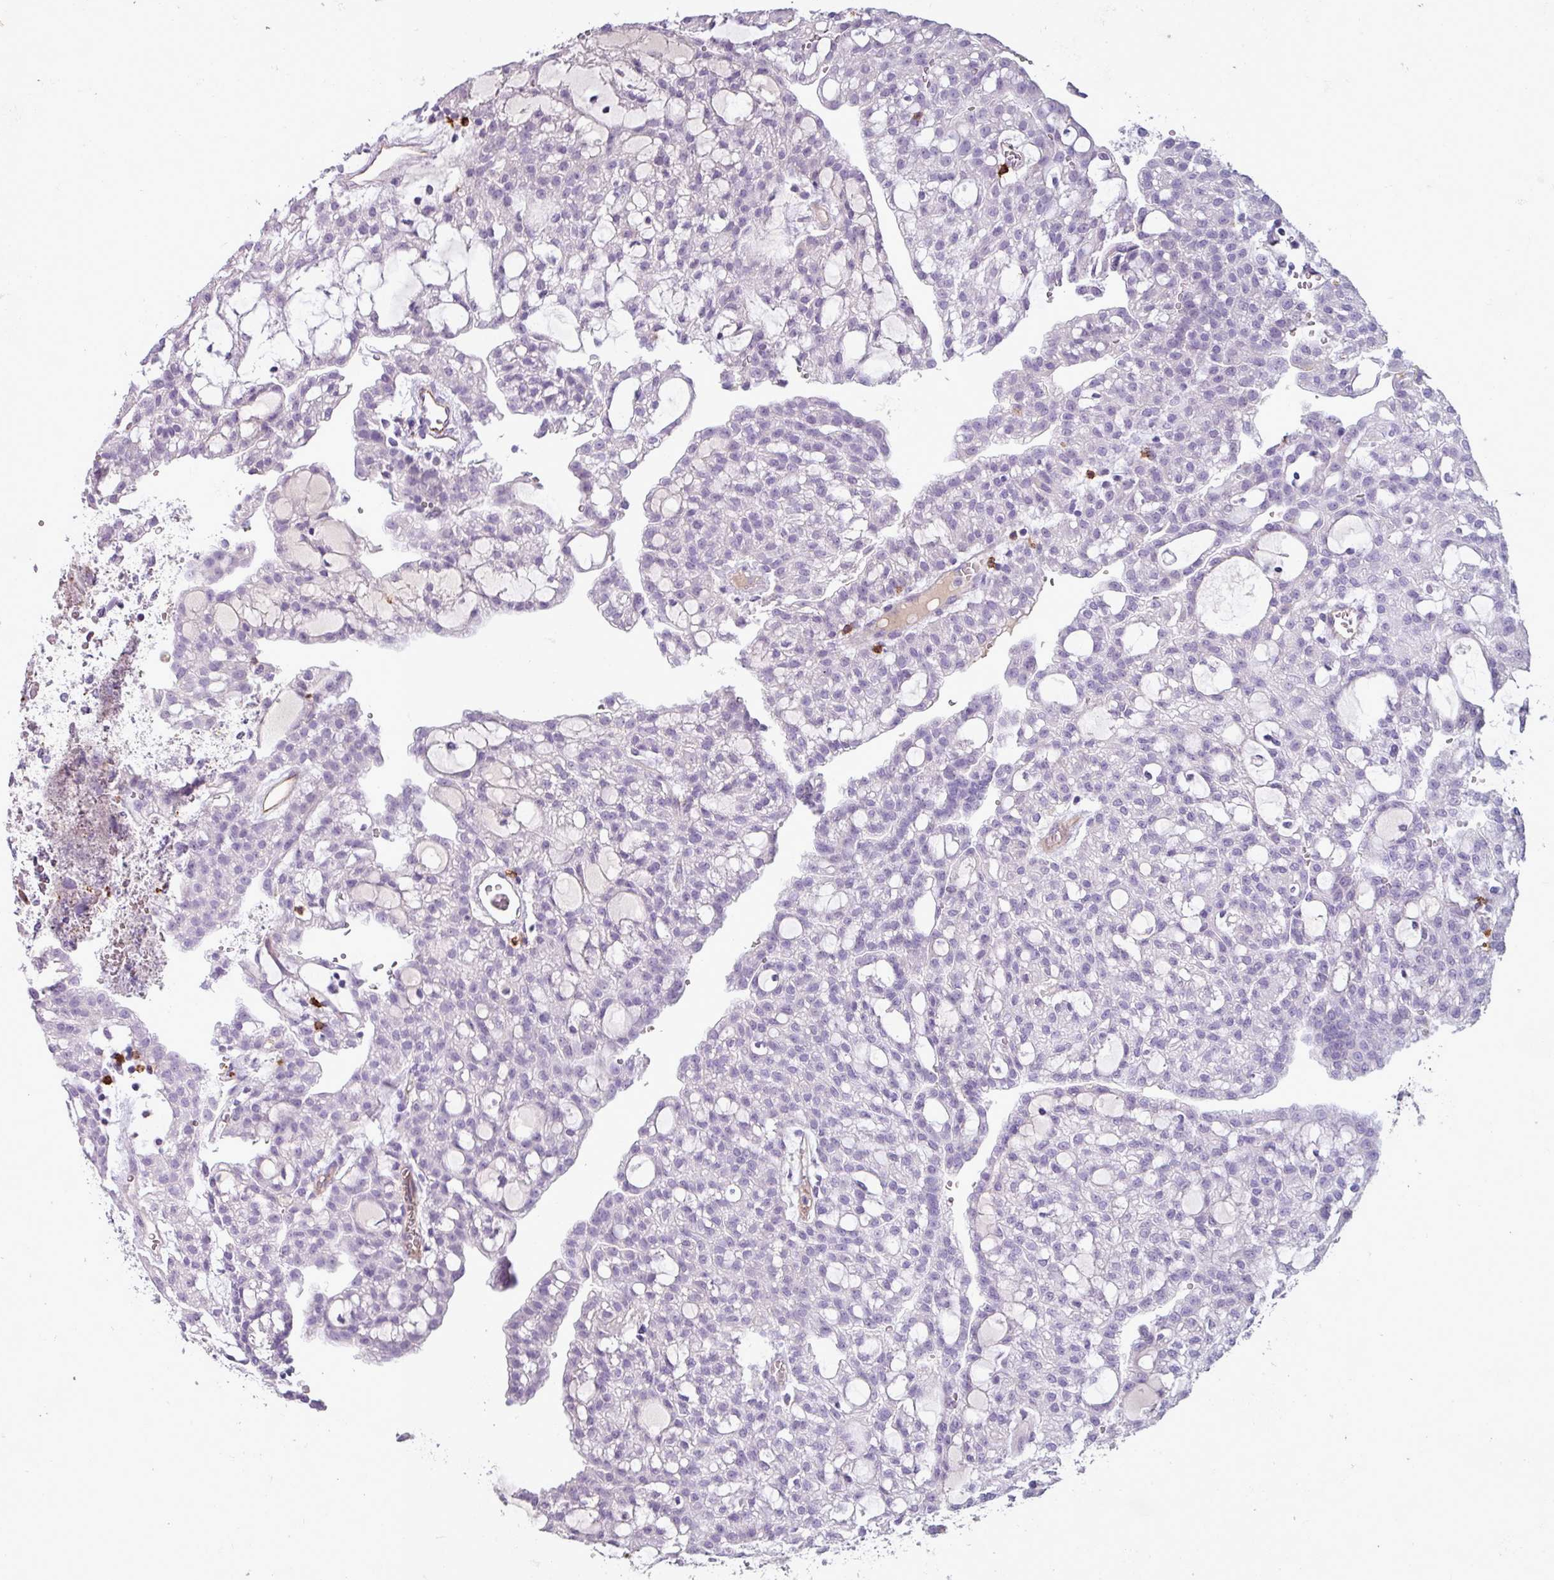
{"staining": {"intensity": "negative", "quantity": "none", "location": "none"}, "tissue": "renal cancer", "cell_type": "Tumor cells", "image_type": "cancer", "snomed": [{"axis": "morphology", "description": "Adenocarcinoma, NOS"}, {"axis": "topography", "description": "Kidney"}], "caption": "Protein analysis of renal cancer reveals no significant staining in tumor cells.", "gene": "CD8A", "patient": {"sex": "male", "age": 63}}